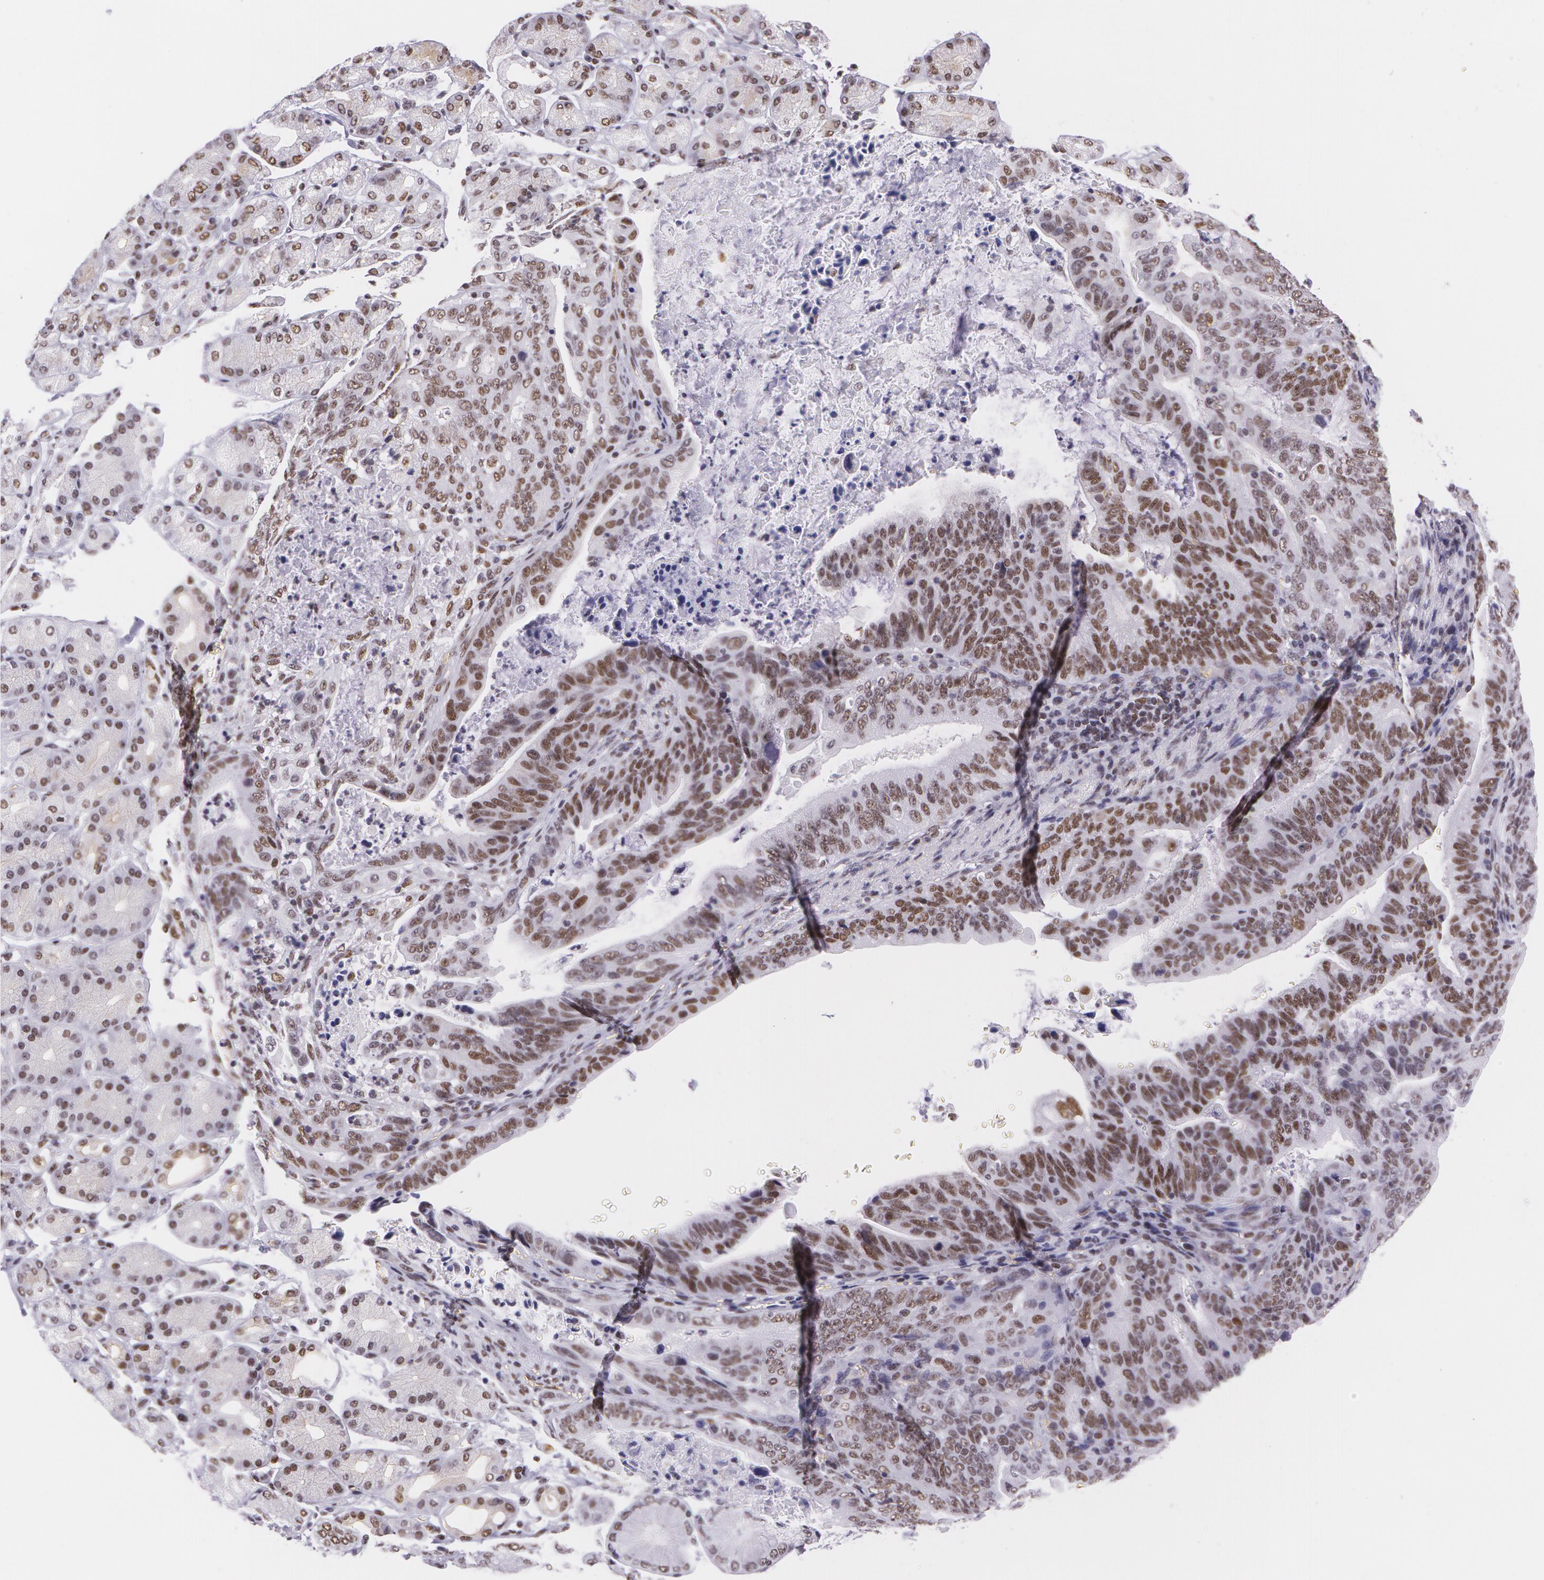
{"staining": {"intensity": "moderate", "quantity": ">75%", "location": "nuclear"}, "tissue": "stomach cancer", "cell_type": "Tumor cells", "image_type": "cancer", "snomed": [{"axis": "morphology", "description": "Adenocarcinoma, NOS"}, {"axis": "topography", "description": "Stomach, upper"}], "caption": "High-power microscopy captured an immunohistochemistry (IHC) histopathology image of adenocarcinoma (stomach), revealing moderate nuclear positivity in approximately >75% of tumor cells. The protein is stained brown, and the nuclei are stained in blue (DAB IHC with brightfield microscopy, high magnification).", "gene": "NBN", "patient": {"sex": "female", "age": 50}}